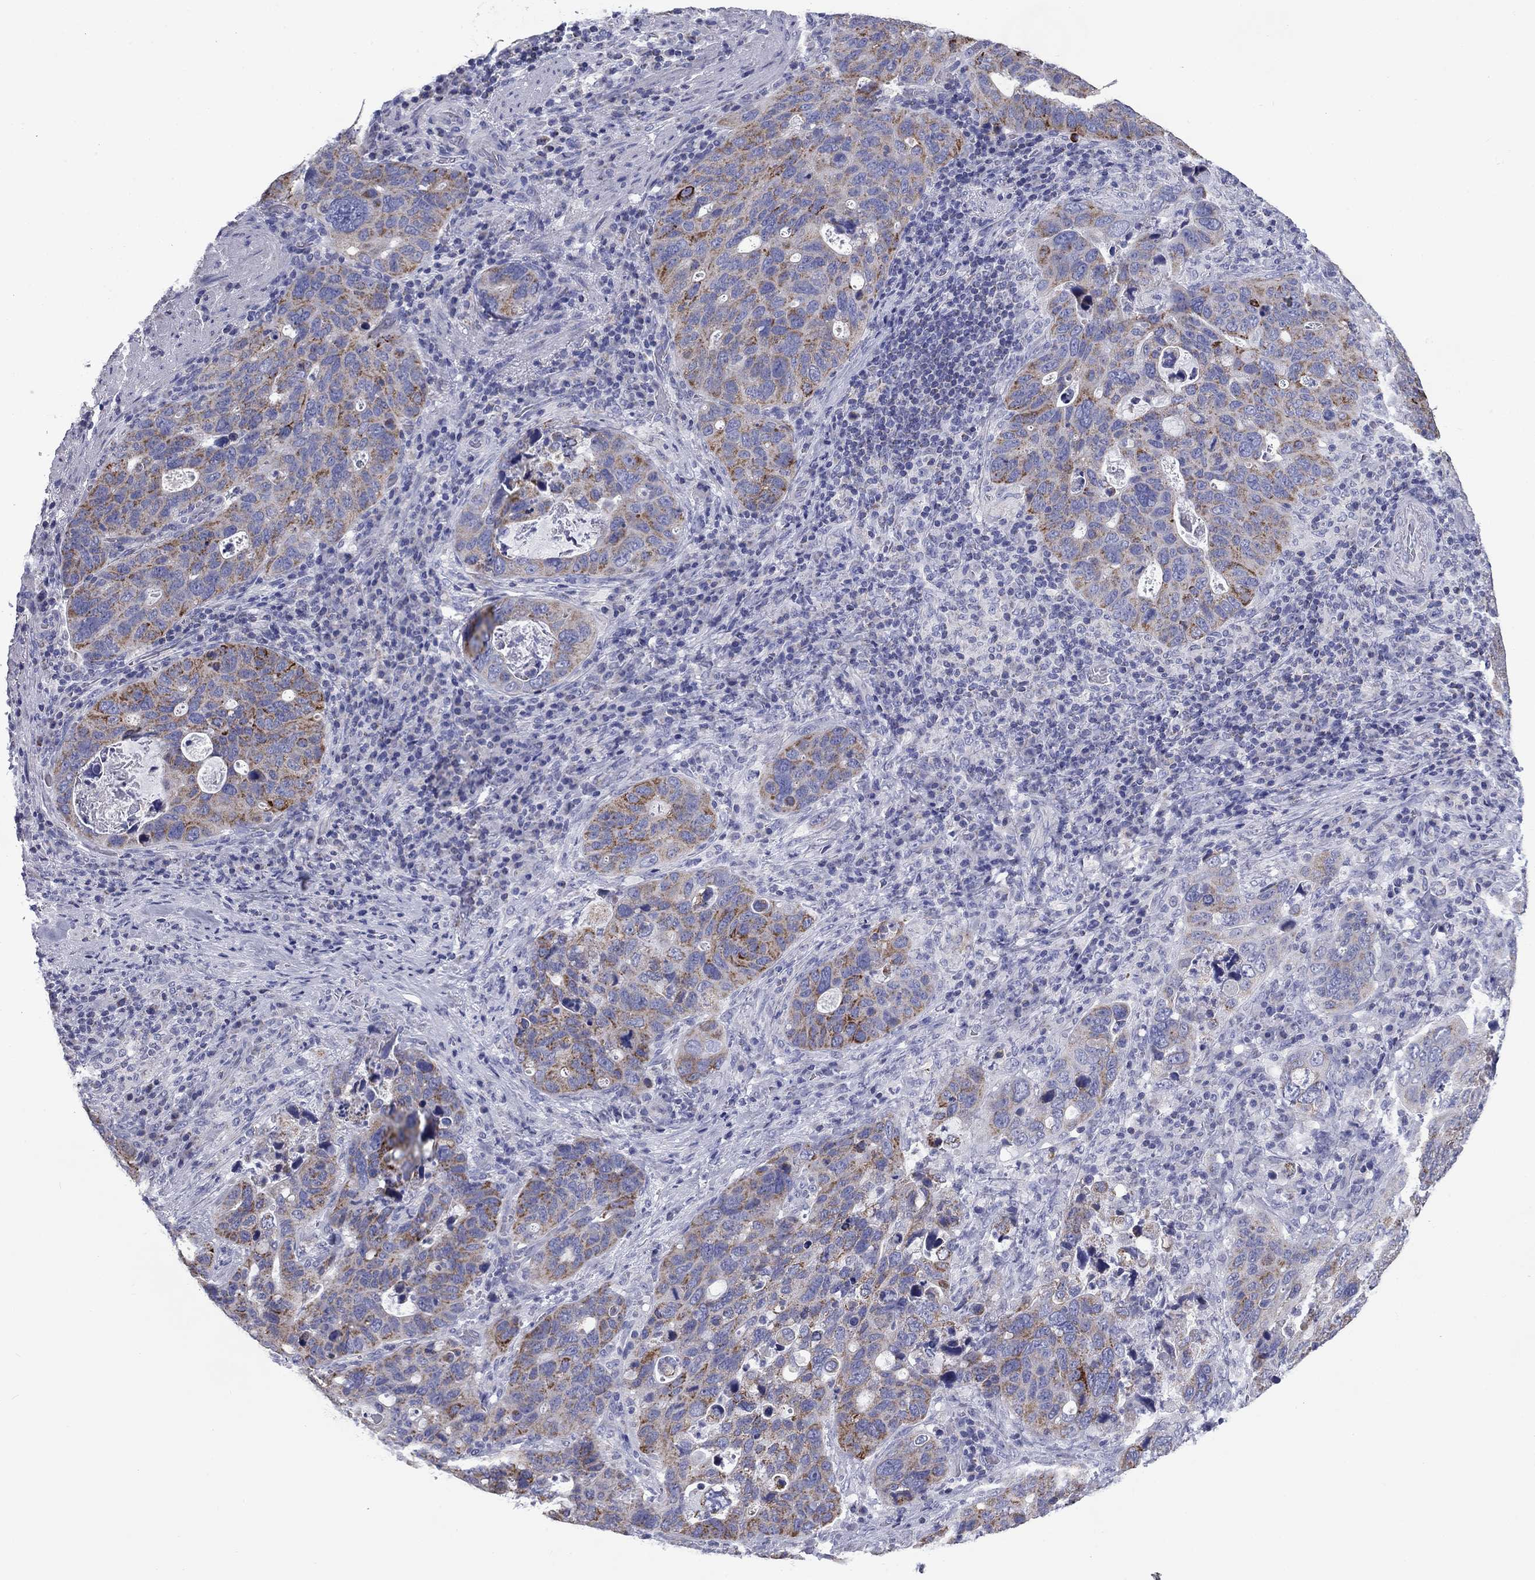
{"staining": {"intensity": "moderate", "quantity": "25%-75%", "location": "cytoplasmic/membranous"}, "tissue": "stomach cancer", "cell_type": "Tumor cells", "image_type": "cancer", "snomed": [{"axis": "morphology", "description": "Adenocarcinoma, NOS"}, {"axis": "topography", "description": "Stomach"}], "caption": "DAB immunohistochemical staining of adenocarcinoma (stomach) exhibits moderate cytoplasmic/membranous protein staining in approximately 25%-75% of tumor cells.", "gene": "ACADSB", "patient": {"sex": "male", "age": 54}}